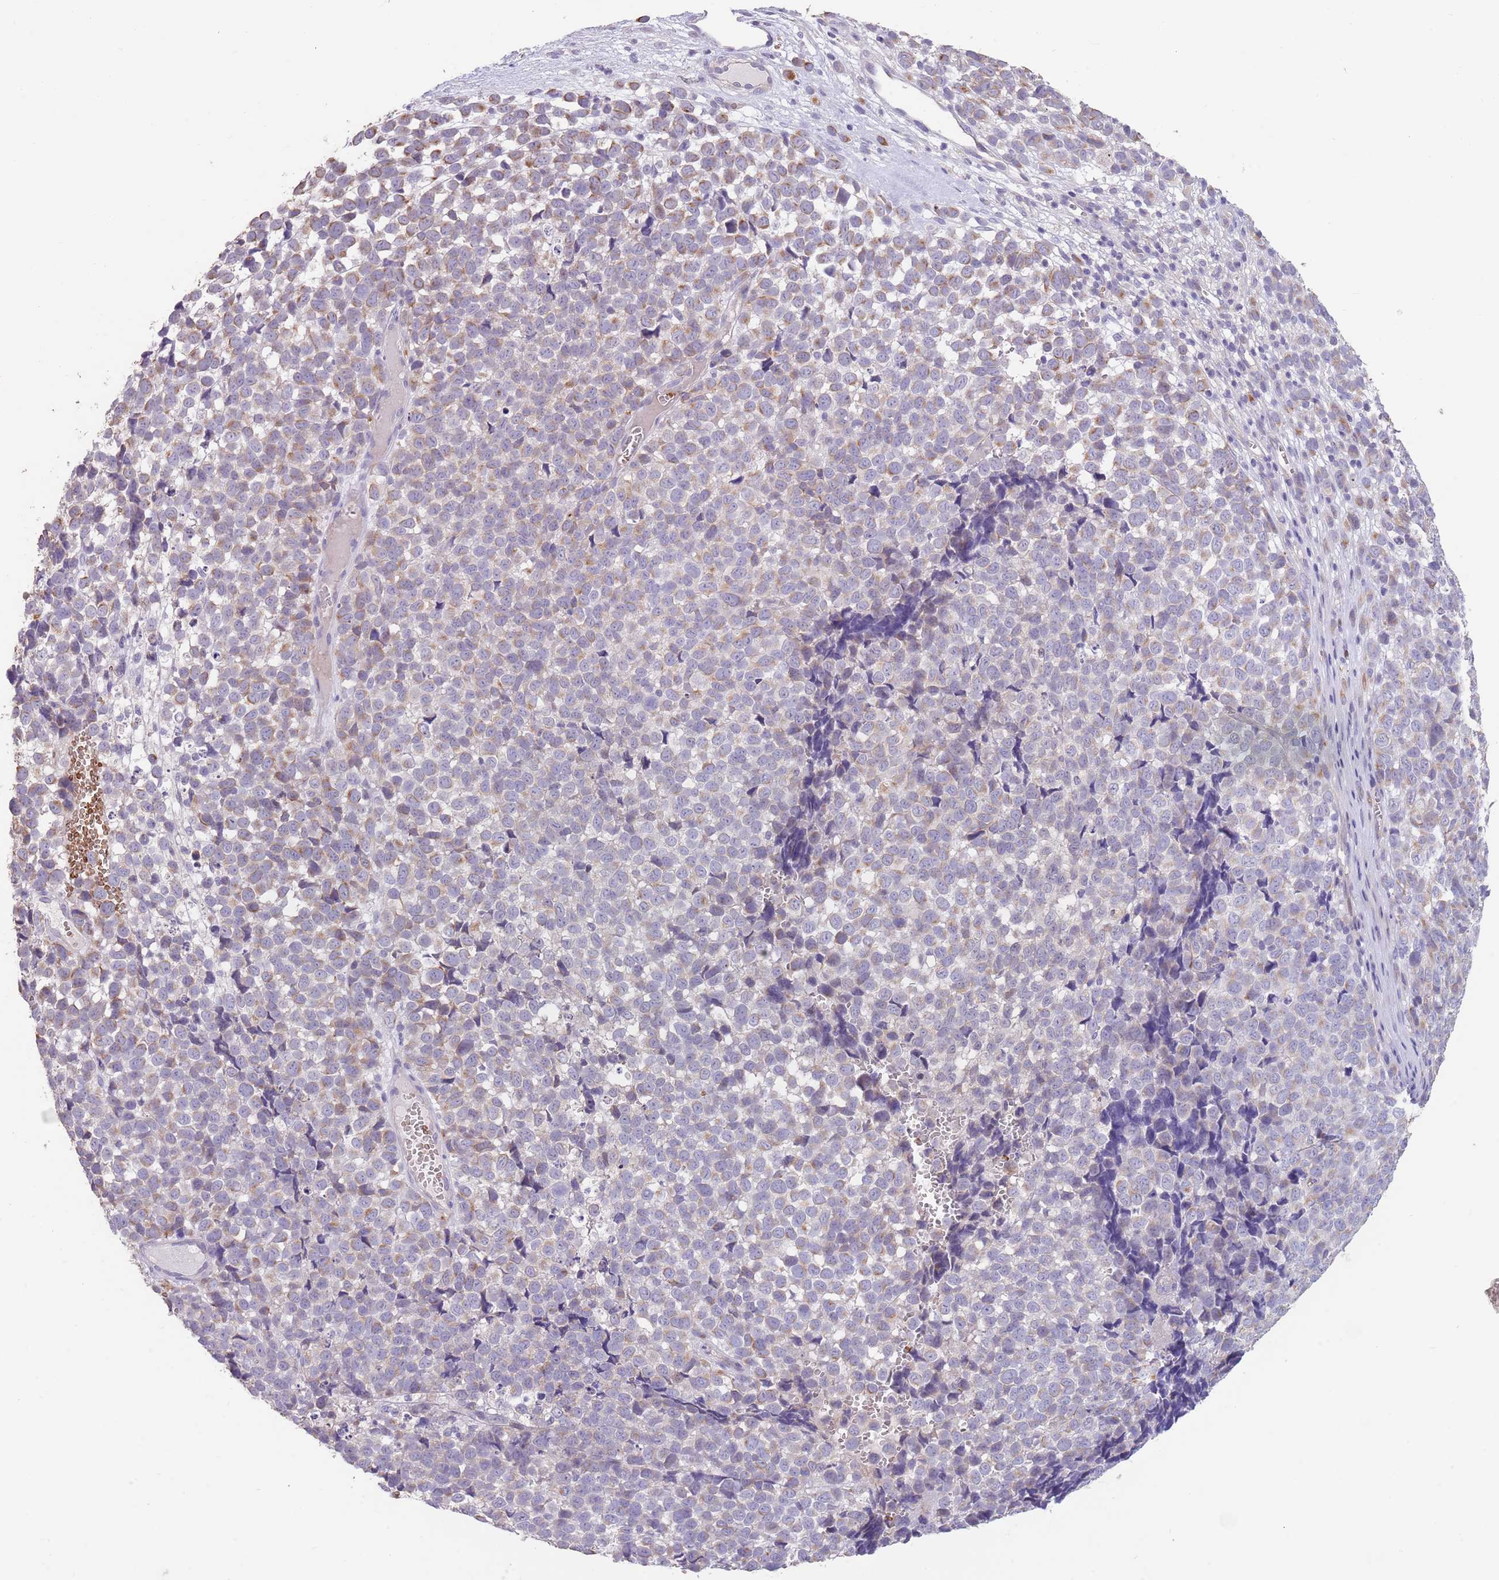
{"staining": {"intensity": "negative", "quantity": "none", "location": "none"}, "tissue": "melanoma", "cell_type": "Tumor cells", "image_type": "cancer", "snomed": [{"axis": "morphology", "description": "Malignant melanoma, NOS"}, {"axis": "topography", "description": "Nose, NOS"}], "caption": "Tumor cells are negative for brown protein staining in melanoma.", "gene": "ZNF14", "patient": {"sex": "female", "age": 48}}